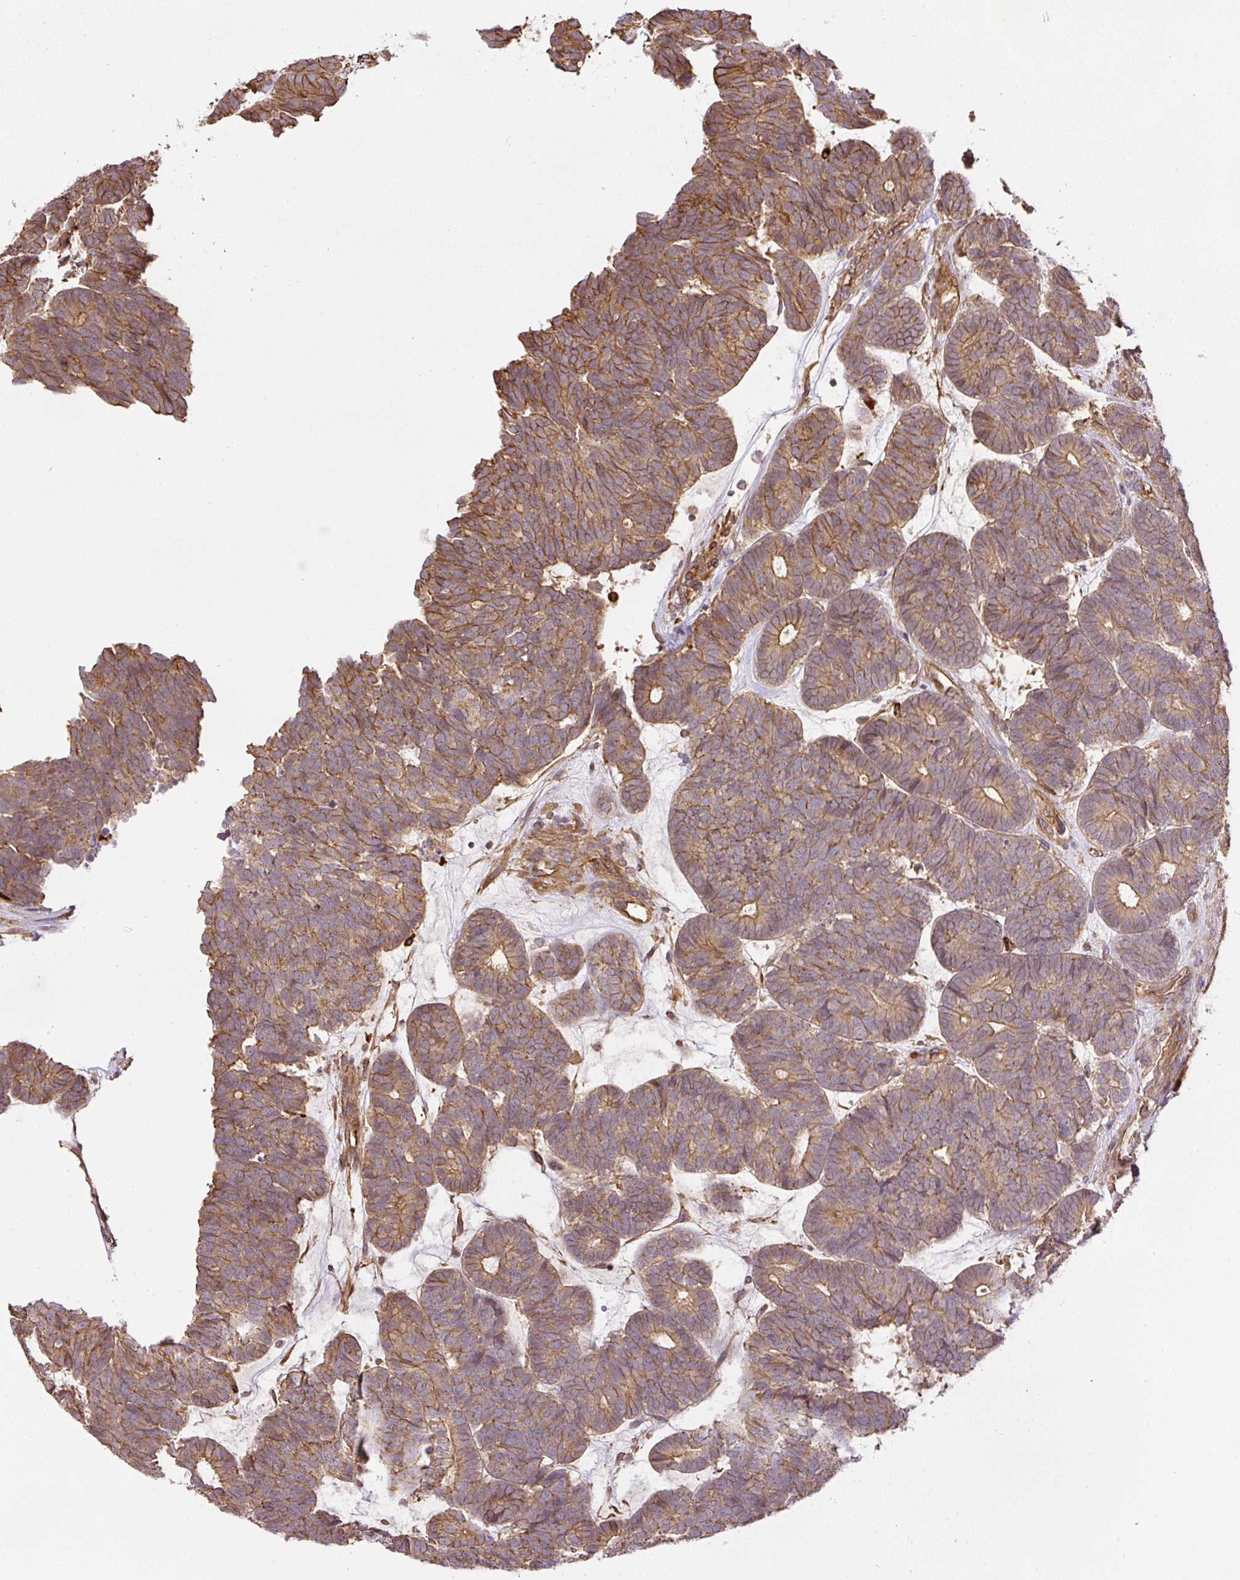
{"staining": {"intensity": "moderate", "quantity": ">75%", "location": "cytoplasmic/membranous"}, "tissue": "head and neck cancer", "cell_type": "Tumor cells", "image_type": "cancer", "snomed": [{"axis": "morphology", "description": "Adenocarcinoma, NOS"}, {"axis": "topography", "description": "Head-Neck"}], "caption": "Adenocarcinoma (head and neck) stained with a protein marker exhibits moderate staining in tumor cells.", "gene": "B3GALT5", "patient": {"sex": "female", "age": 81}}